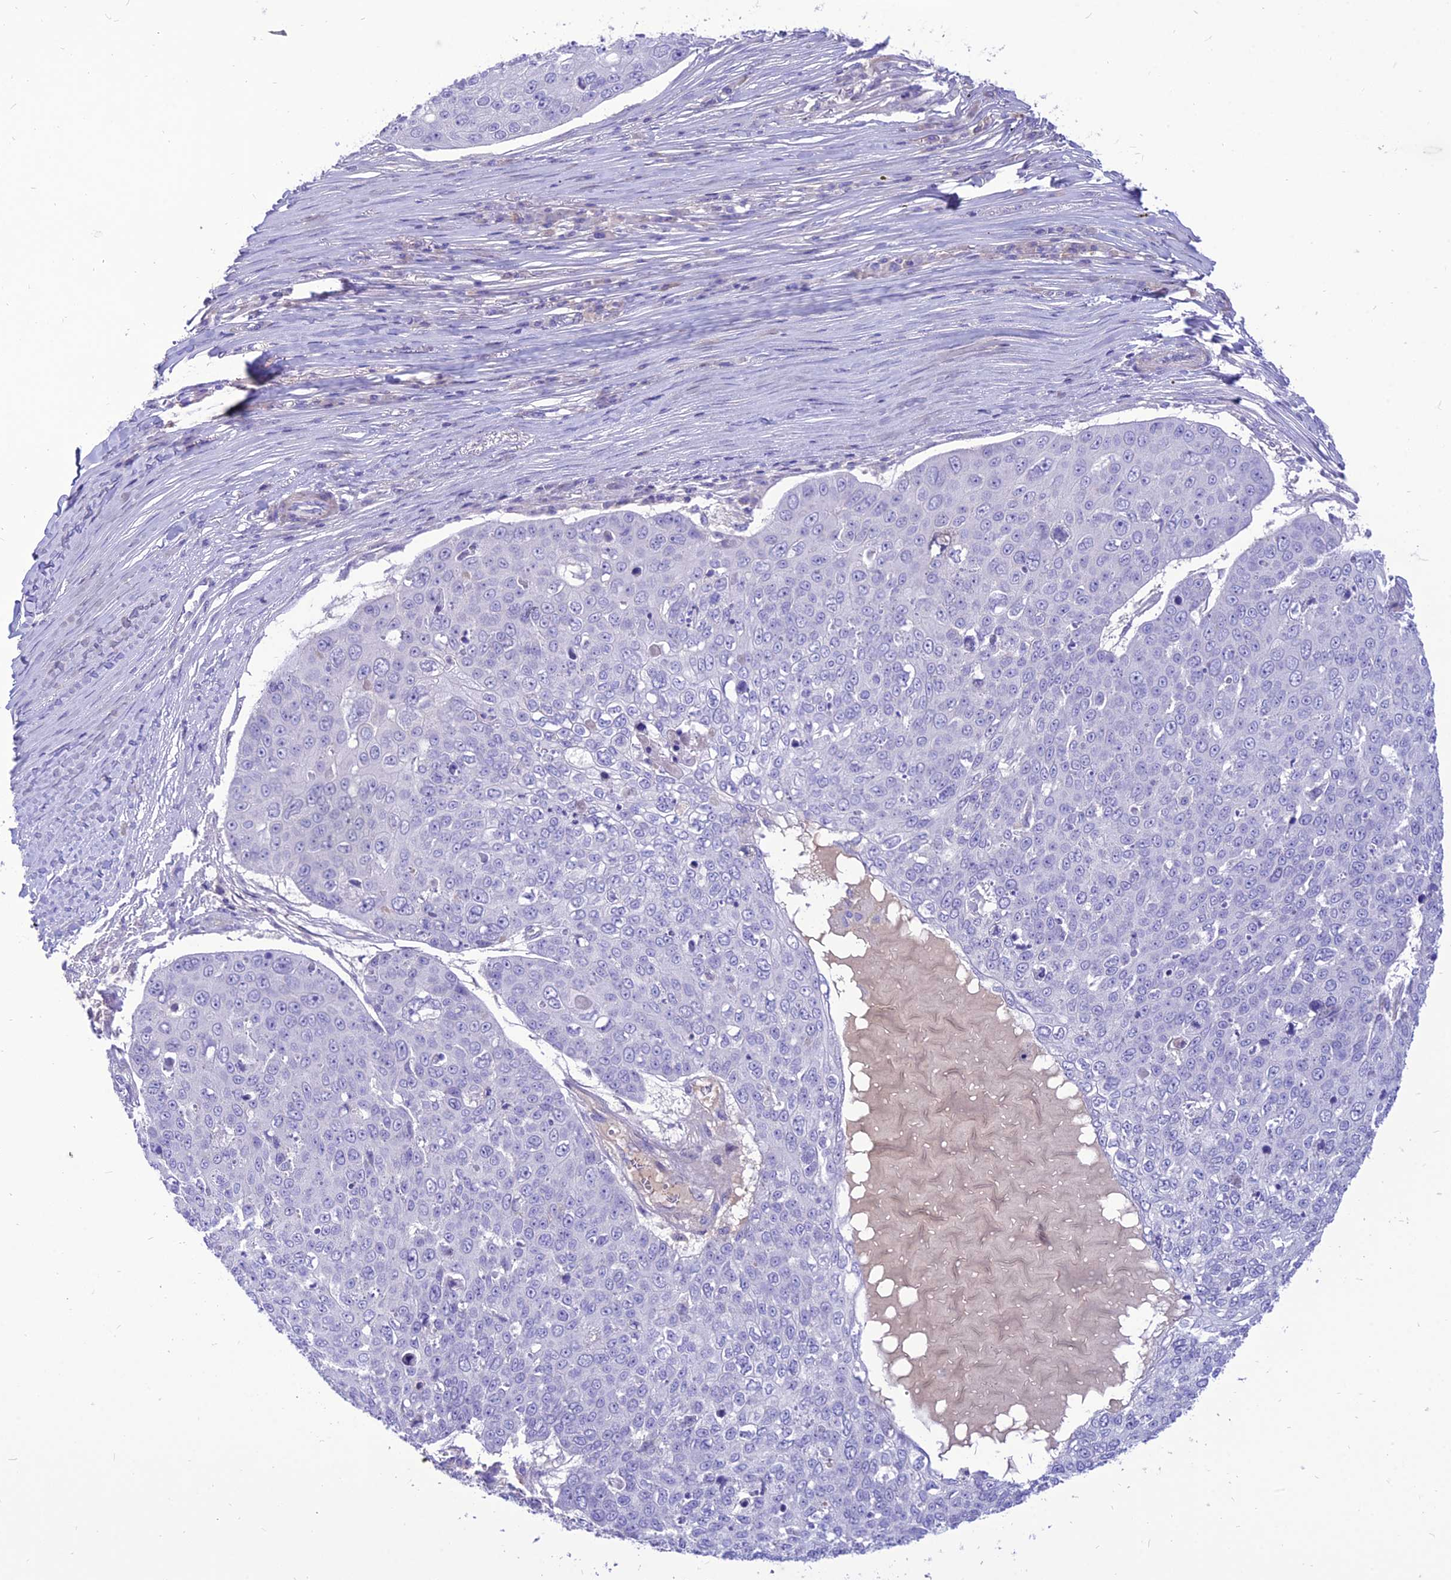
{"staining": {"intensity": "negative", "quantity": "none", "location": "none"}, "tissue": "skin cancer", "cell_type": "Tumor cells", "image_type": "cancer", "snomed": [{"axis": "morphology", "description": "Squamous cell carcinoma, NOS"}, {"axis": "topography", "description": "Skin"}], "caption": "High power microscopy micrograph of an immunohistochemistry histopathology image of skin squamous cell carcinoma, revealing no significant positivity in tumor cells.", "gene": "TEKT3", "patient": {"sex": "male", "age": 71}}